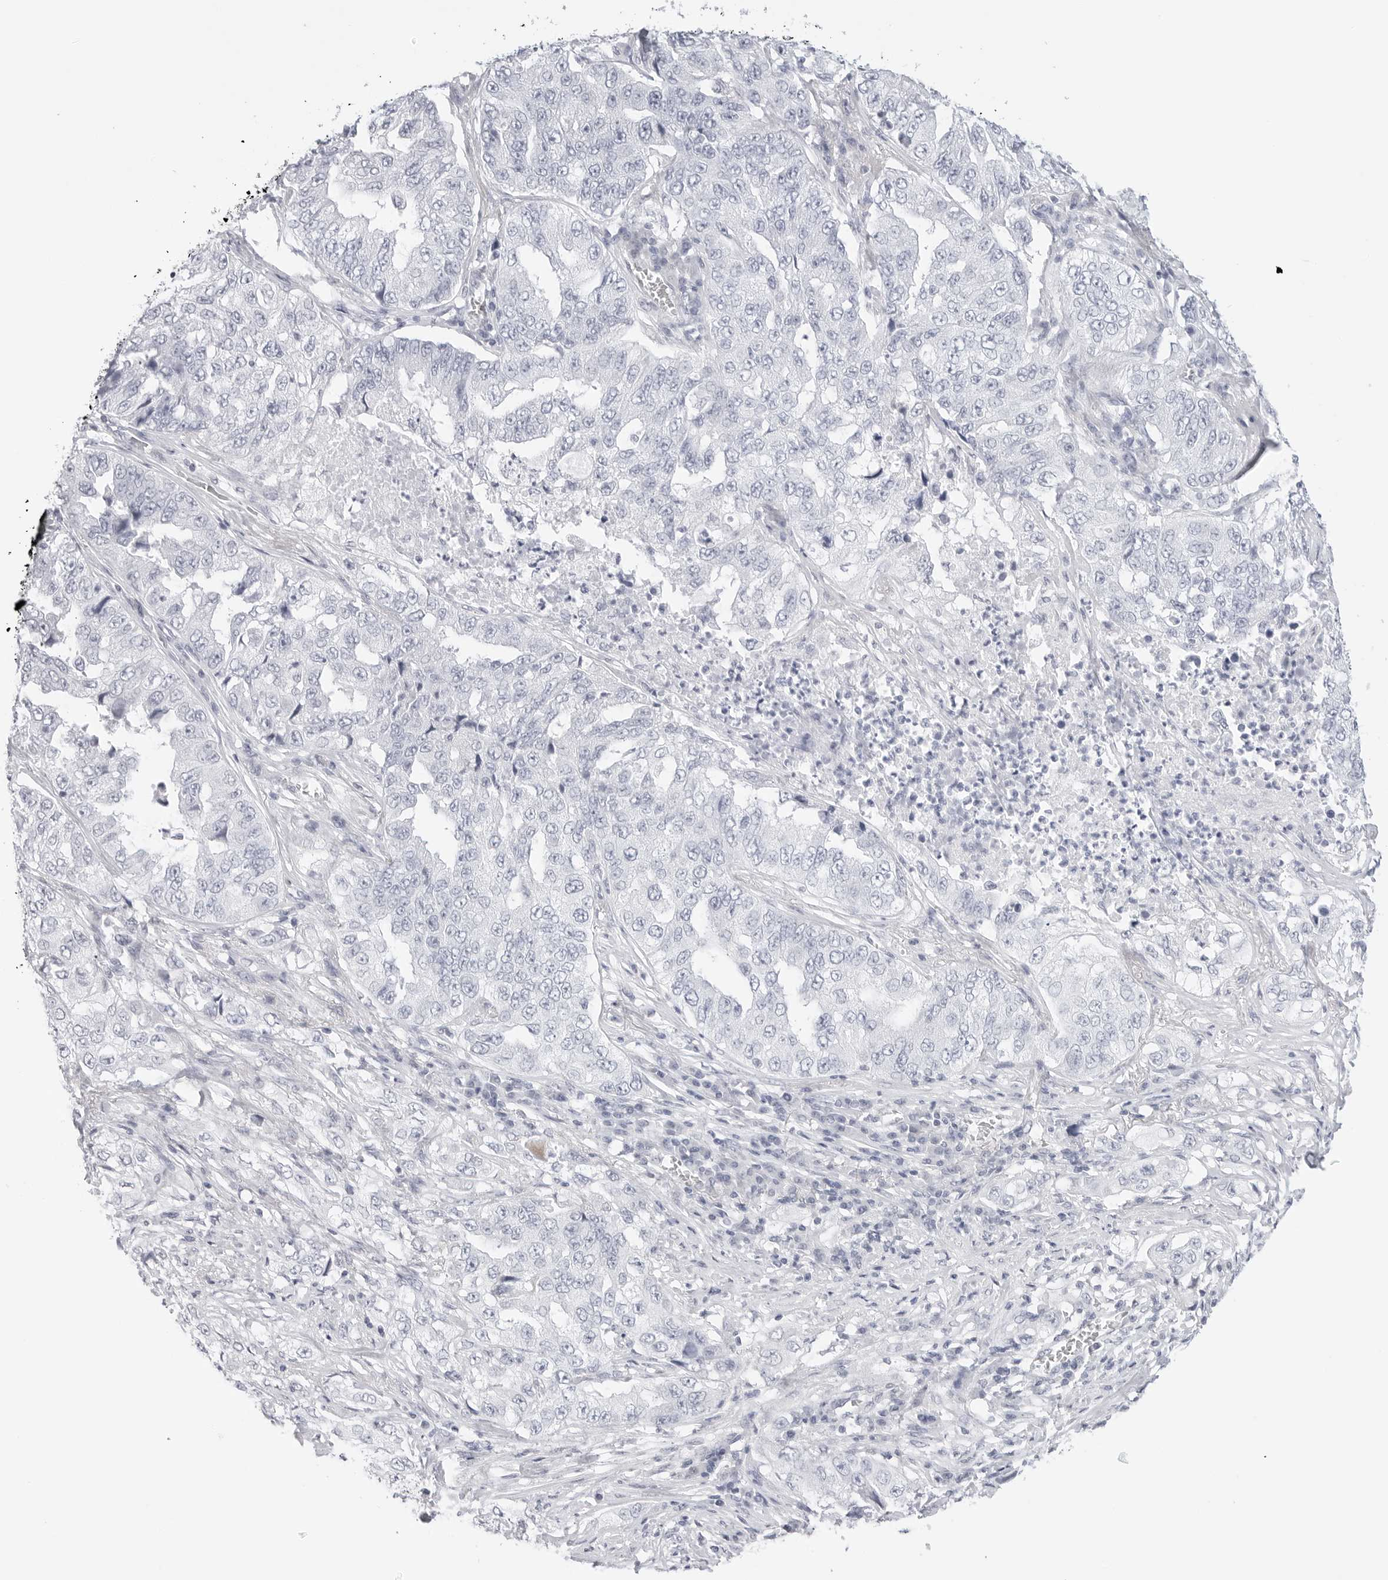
{"staining": {"intensity": "negative", "quantity": "none", "location": "none"}, "tissue": "lung cancer", "cell_type": "Tumor cells", "image_type": "cancer", "snomed": [{"axis": "morphology", "description": "Adenocarcinoma, NOS"}, {"axis": "topography", "description": "Lung"}], "caption": "Human lung cancer (adenocarcinoma) stained for a protein using IHC exhibits no positivity in tumor cells.", "gene": "HMGCS2", "patient": {"sex": "female", "age": 51}}